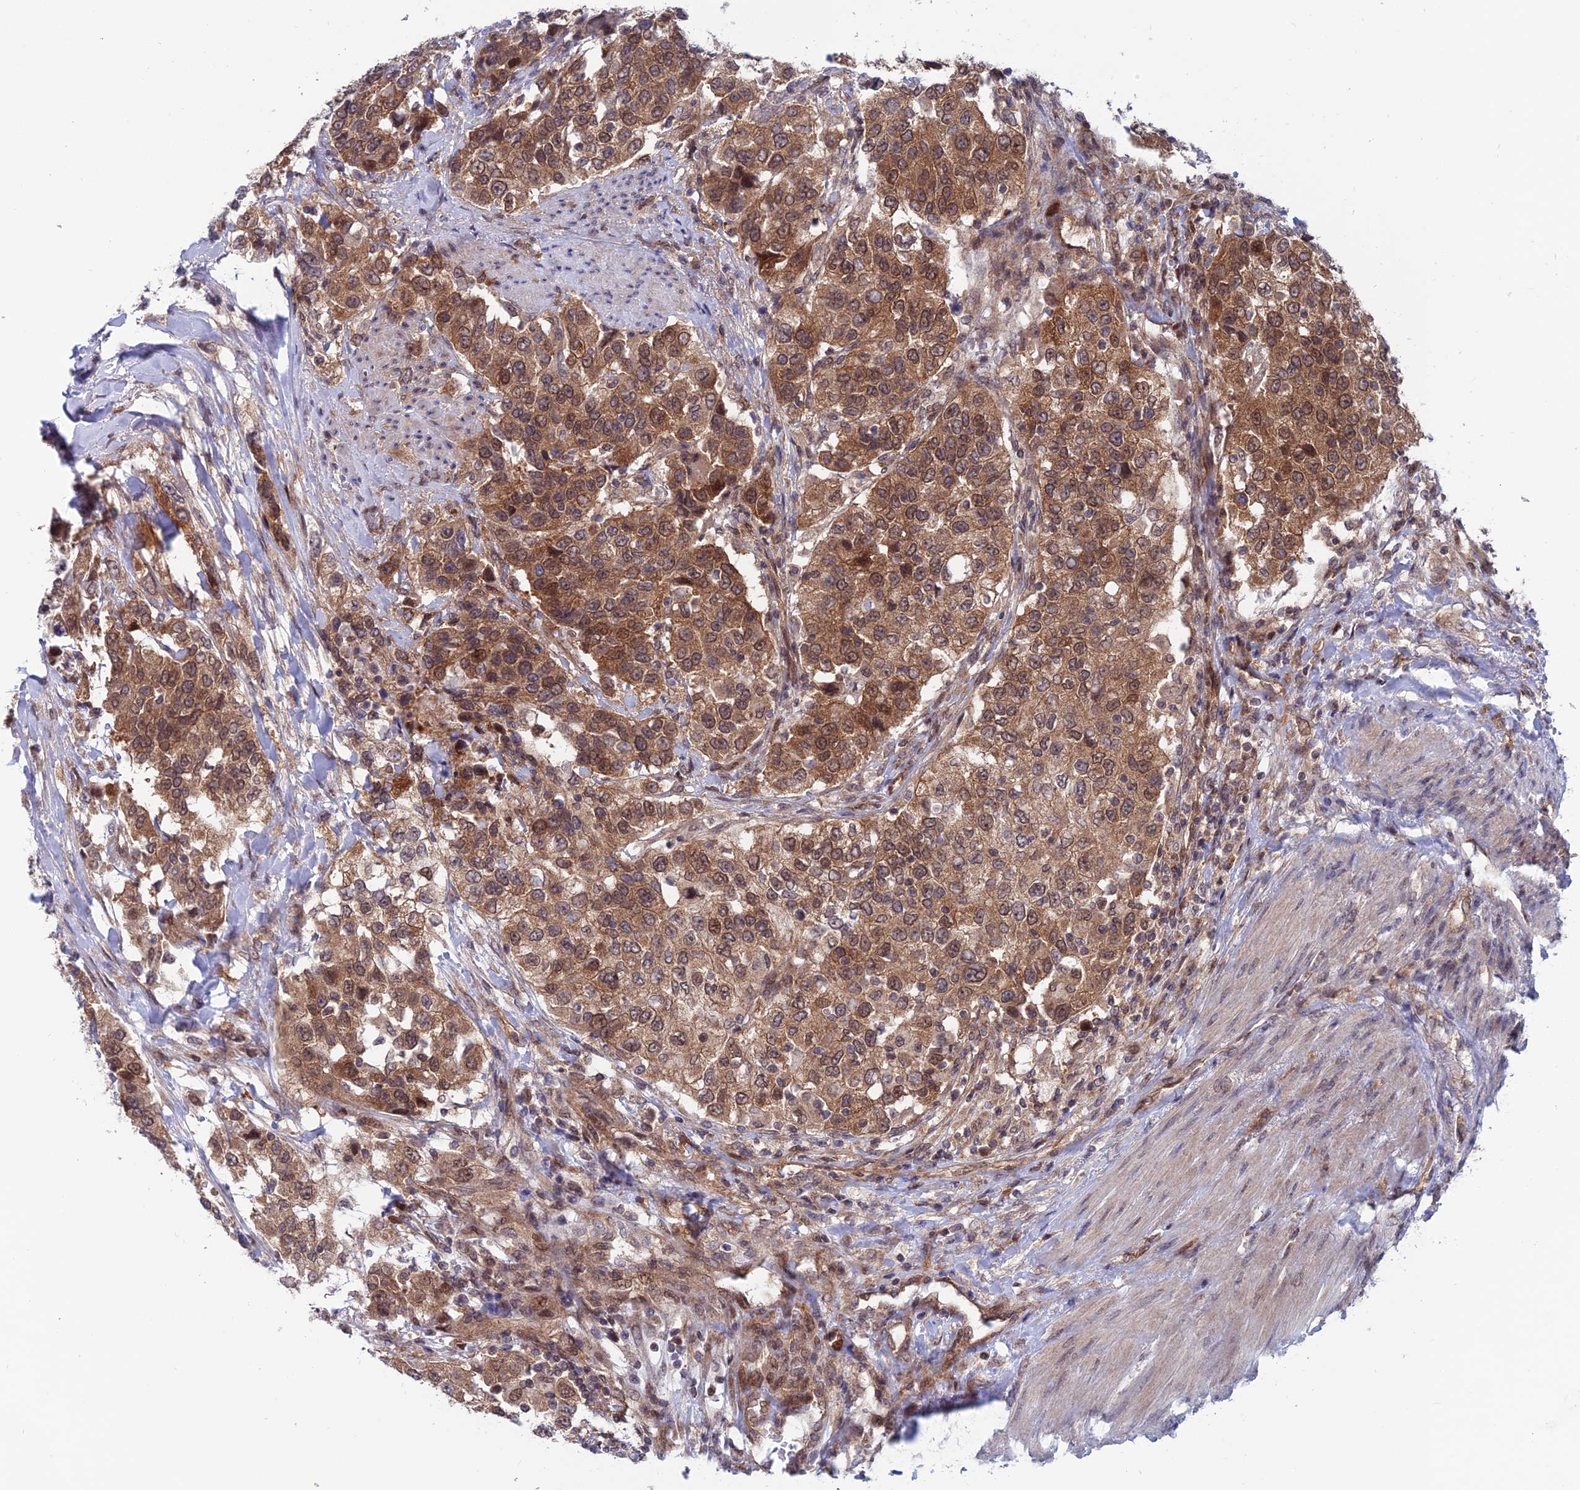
{"staining": {"intensity": "strong", "quantity": ">75%", "location": "cytoplasmic/membranous,nuclear"}, "tissue": "urothelial cancer", "cell_type": "Tumor cells", "image_type": "cancer", "snomed": [{"axis": "morphology", "description": "Urothelial carcinoma, High grade"}, {"axis": "topography", "description": "Urinary bladder"}], "caption": "Urothelial cancer stained with a protein marker shows strong staining in tumor cells.", "gene": "IGBP1", "patient": {"sex": "female", "age": 80}}